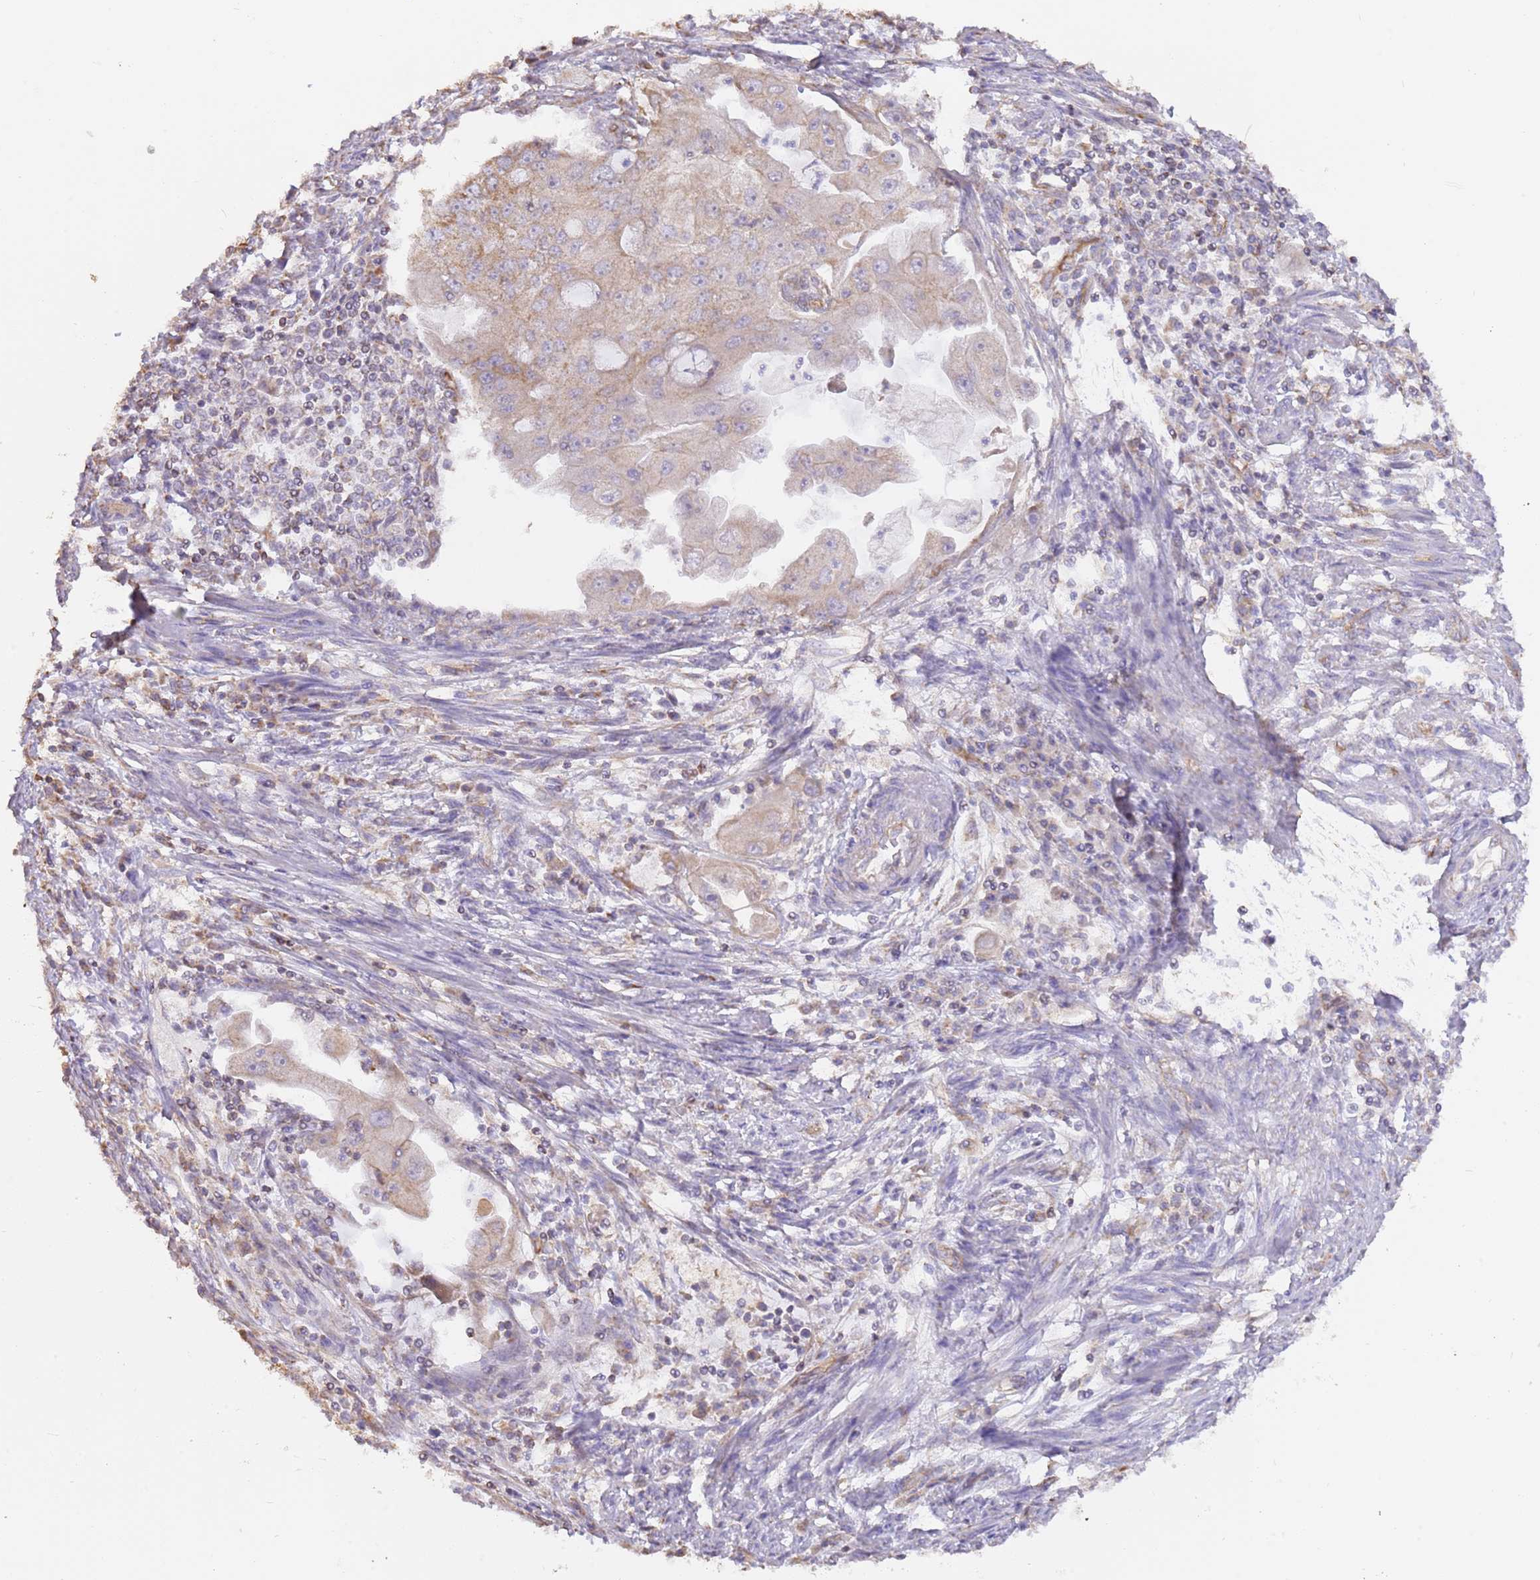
{"staining": {"intensity": "moderate", "quantity": ">75%", "location": "cytoplasmic/membranous"}, "tissue": "endometrial cancer", "cell_type": "Tumor cells", "image_type": "cancer", "snomed": [{"axis": "morphology", "description": "Adenocarcinoma, NOS"}, {"axis": "topography", "description": "Endometrium"}], "caption": "Endometrial adenocarcinoma stained for a protein (brown) shows moderate cytoplasmic/membranous positive expression in about >75% of tumor cells.", "gene": "DOCK9", "patient": {"sex": "female", "age": 56}}